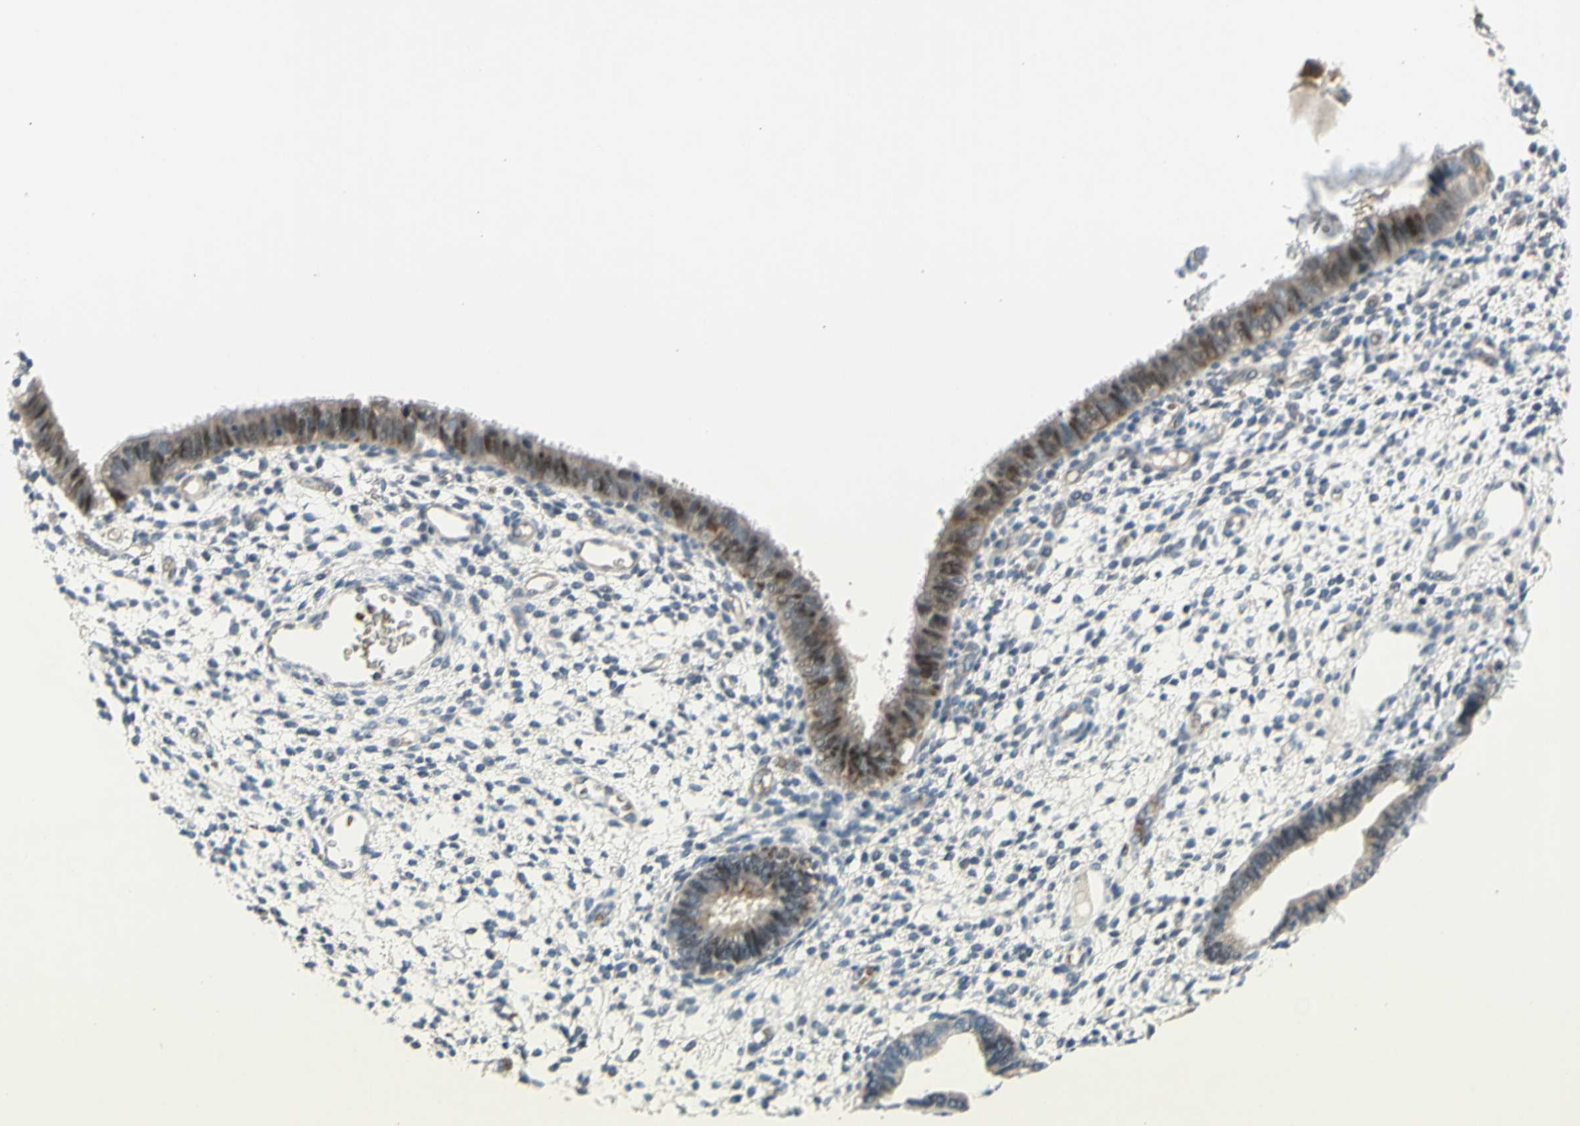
{"staining": {"intensity": "negative", "quantity": "none", "location": "none"}, "tissue": "endometrium", "cell_type": "Cells in endometrial stroma", "image_type": "normal", "snomed": [{"axis": "morphology", "description": "Normal tissue, NOS"}, {"axis": "topography", "description": "Endometrium"}], "caption": "A high-resolution micrograph shows immunohistochemistry (IHC) staining of unremarkable endometrium, which demonstrates no significant staining in cells in endometrial stroma.", "gene": "ZNF184", "patient": {"sex": "female", "age": 61}}